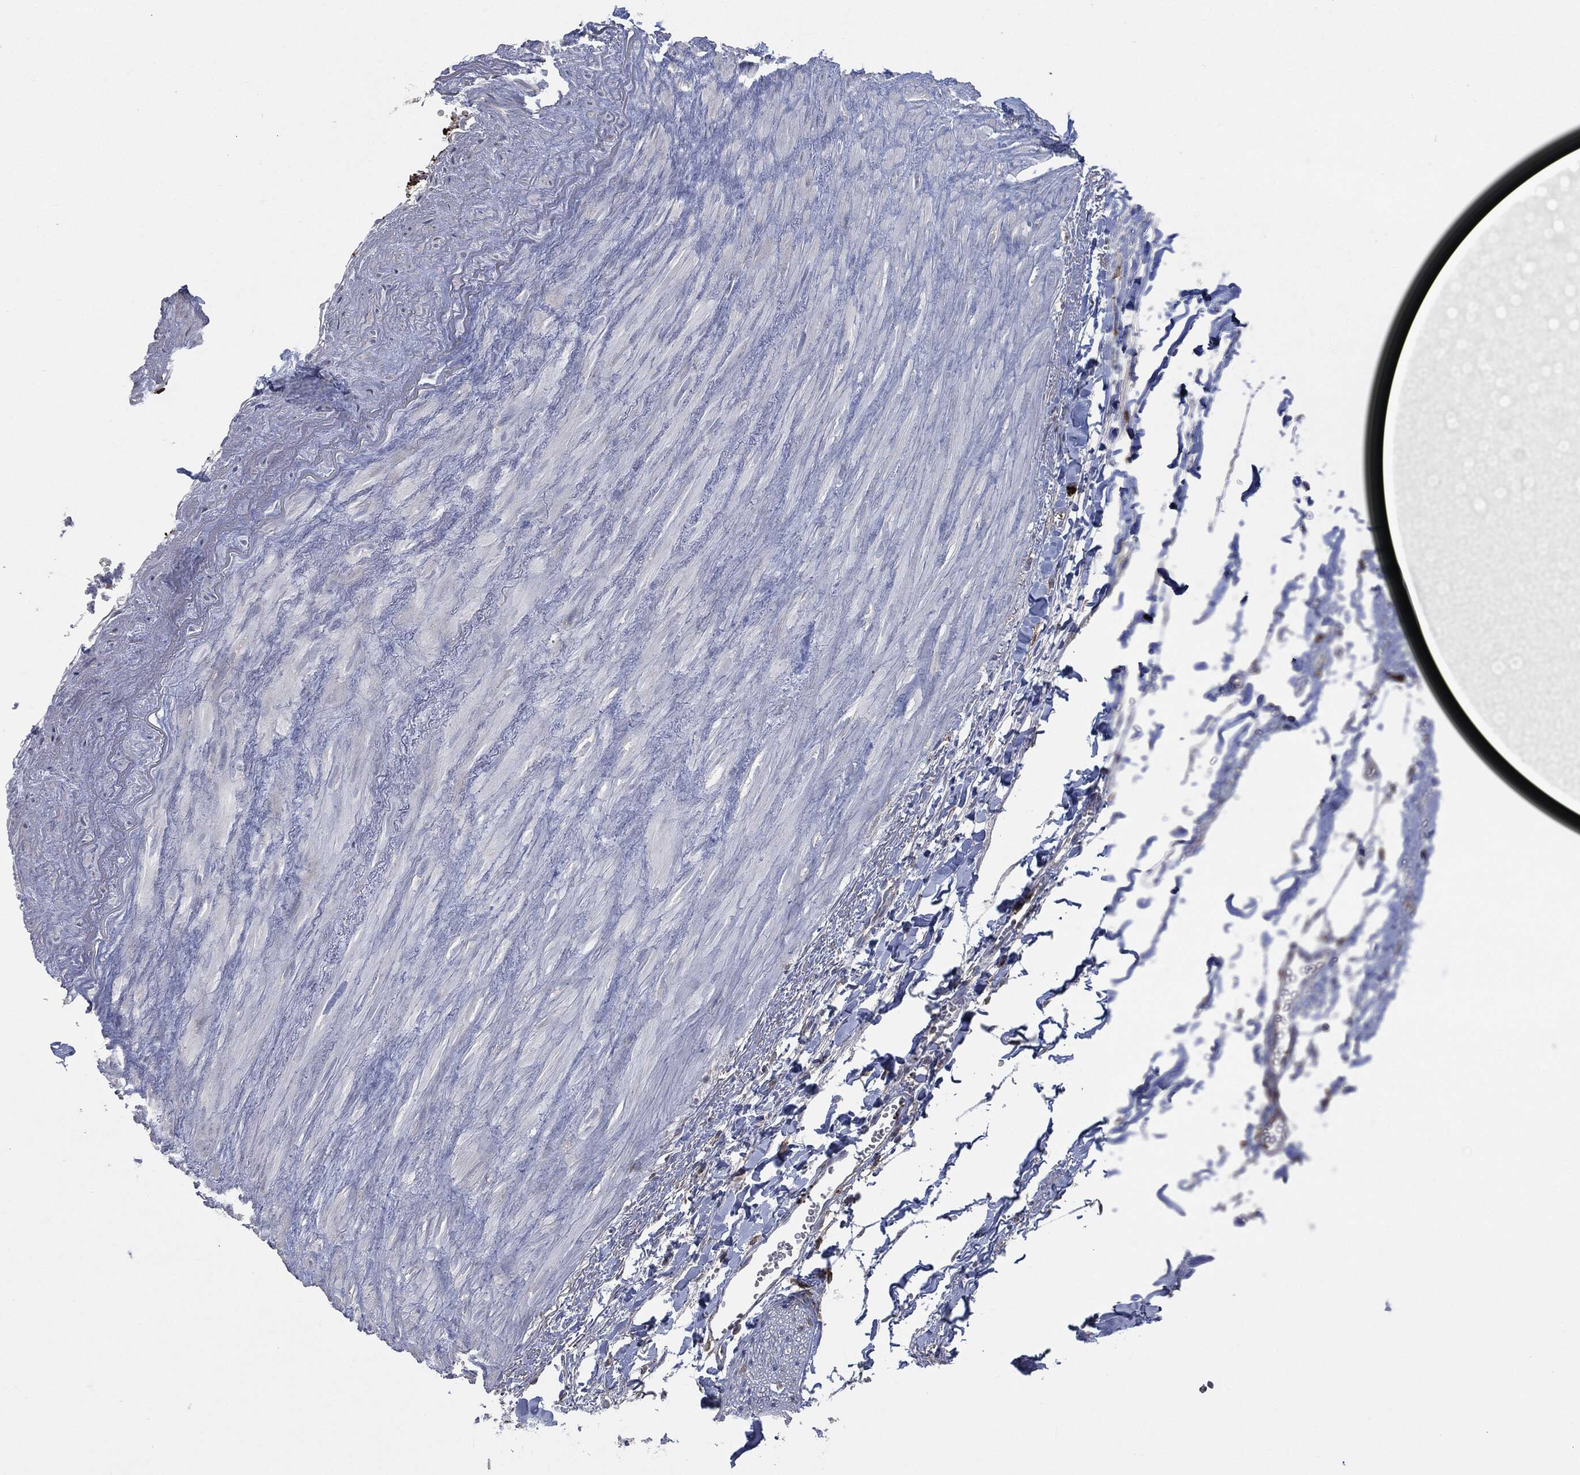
{"staining": {"intensity": "negative", "quantity": "none", "location": "none"}, "tissue": "soft tissue", "cell_type": "Fibroblasts", "image_type": "normal", "snomed": [{"axis": "morphology", "description": "Normal tissue, NOS"}, {"axis": "morphology", "description": "Adenocarcinoma, NOS"}, {"axis": "topography", "description": "Pancreas"}, {"axis": "topography", "description": "Peripheral nerve tissue"}], "caption": "This photomicrograph is of benign soft tissue stained with IHC to label a protein in brown with the nuclei are counter-stained blue. There is no positivity in fibroblasts.", "gene": "CD33", "patient": {"sex": "male", "age": 61}}